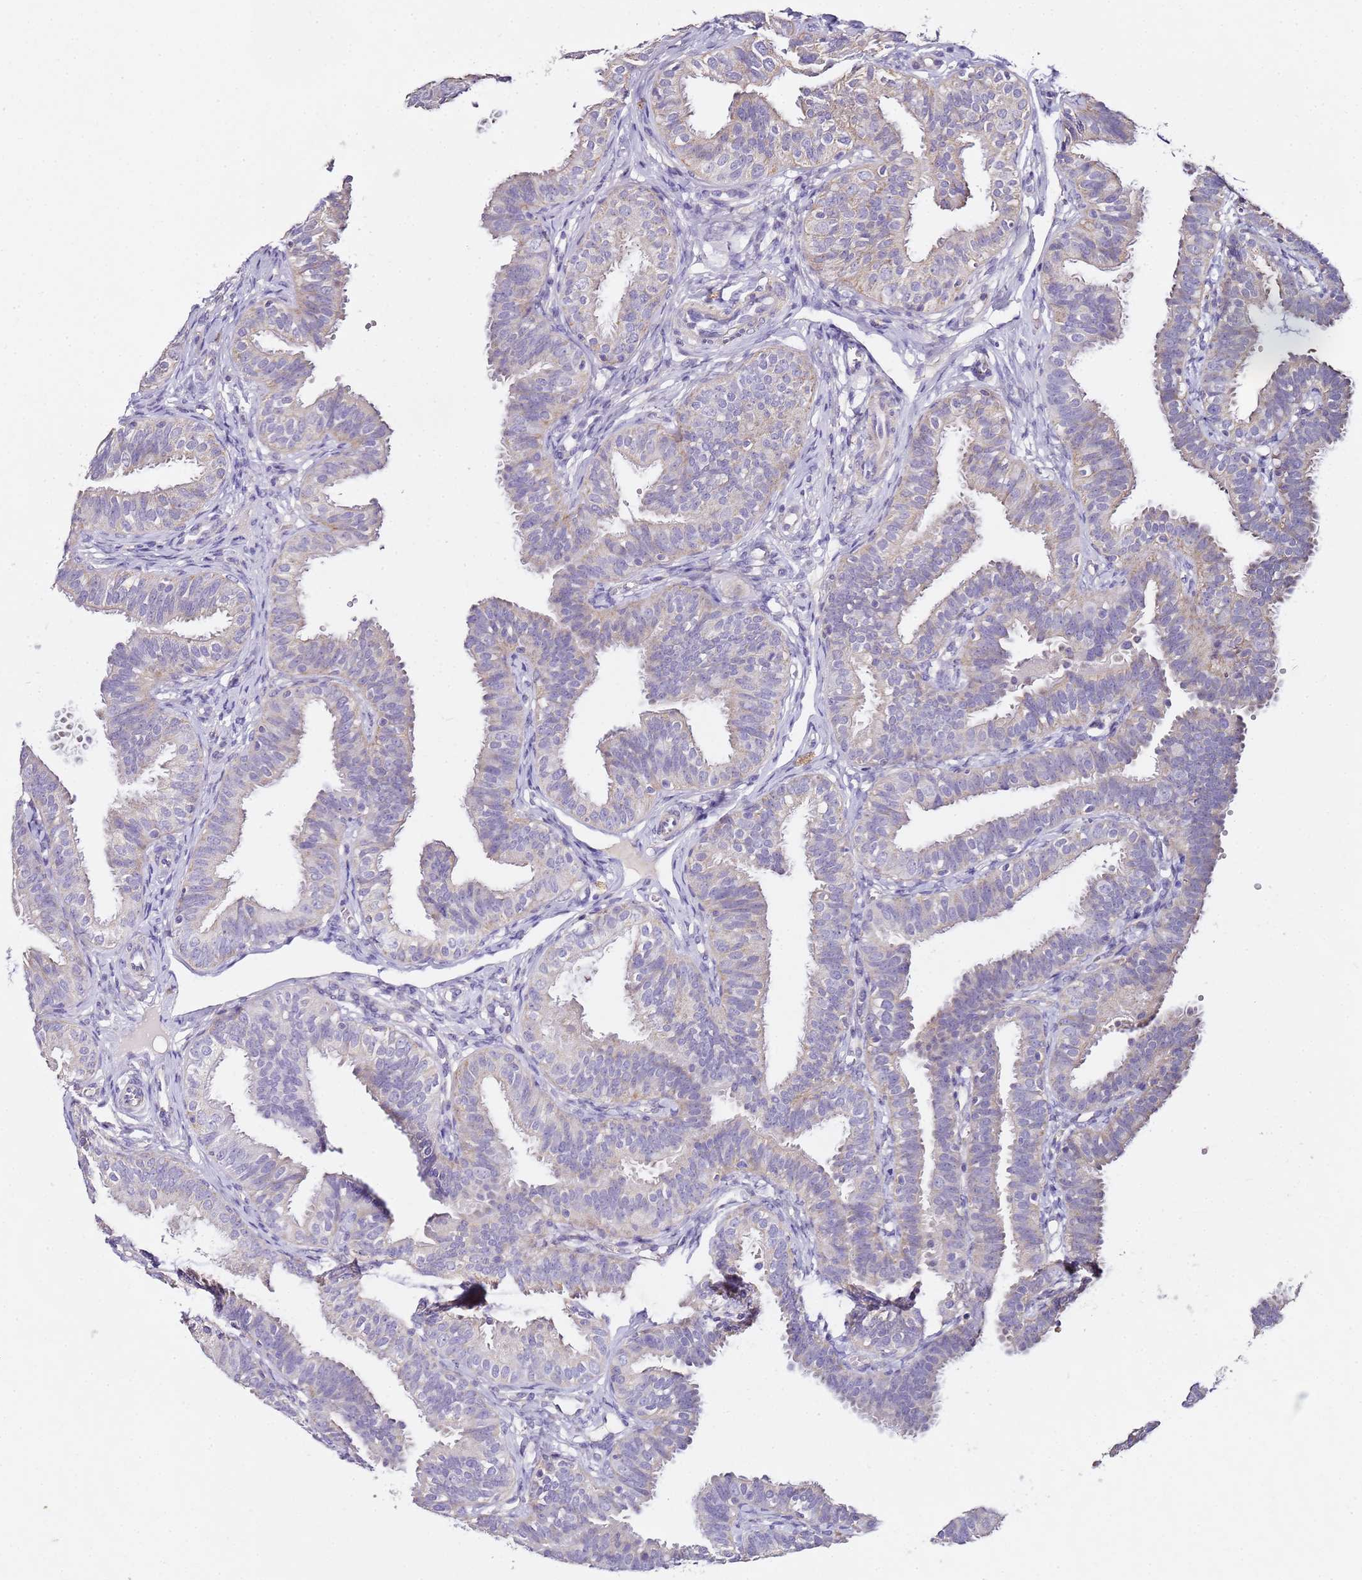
{"staining": {"intensity": "weak", "quantity": "<25%", "location": "cytoplasmic/membranous"}, "tissue": "fallopian tube", "cell_type": "Glandular cells", "image_type": "normal", "snomed": [{"axis": "morphology", "description": "Normal tissue, NOS"}, {"axis": "topography", "description": "Fallopian tube"}], "caption": "DAB immunohistochemical staining of unremarkable fallopian tube displays no significant positivity in glandular cells.", "gene": "OR2B11", "patient": {"sex": "female", "age": 35}}